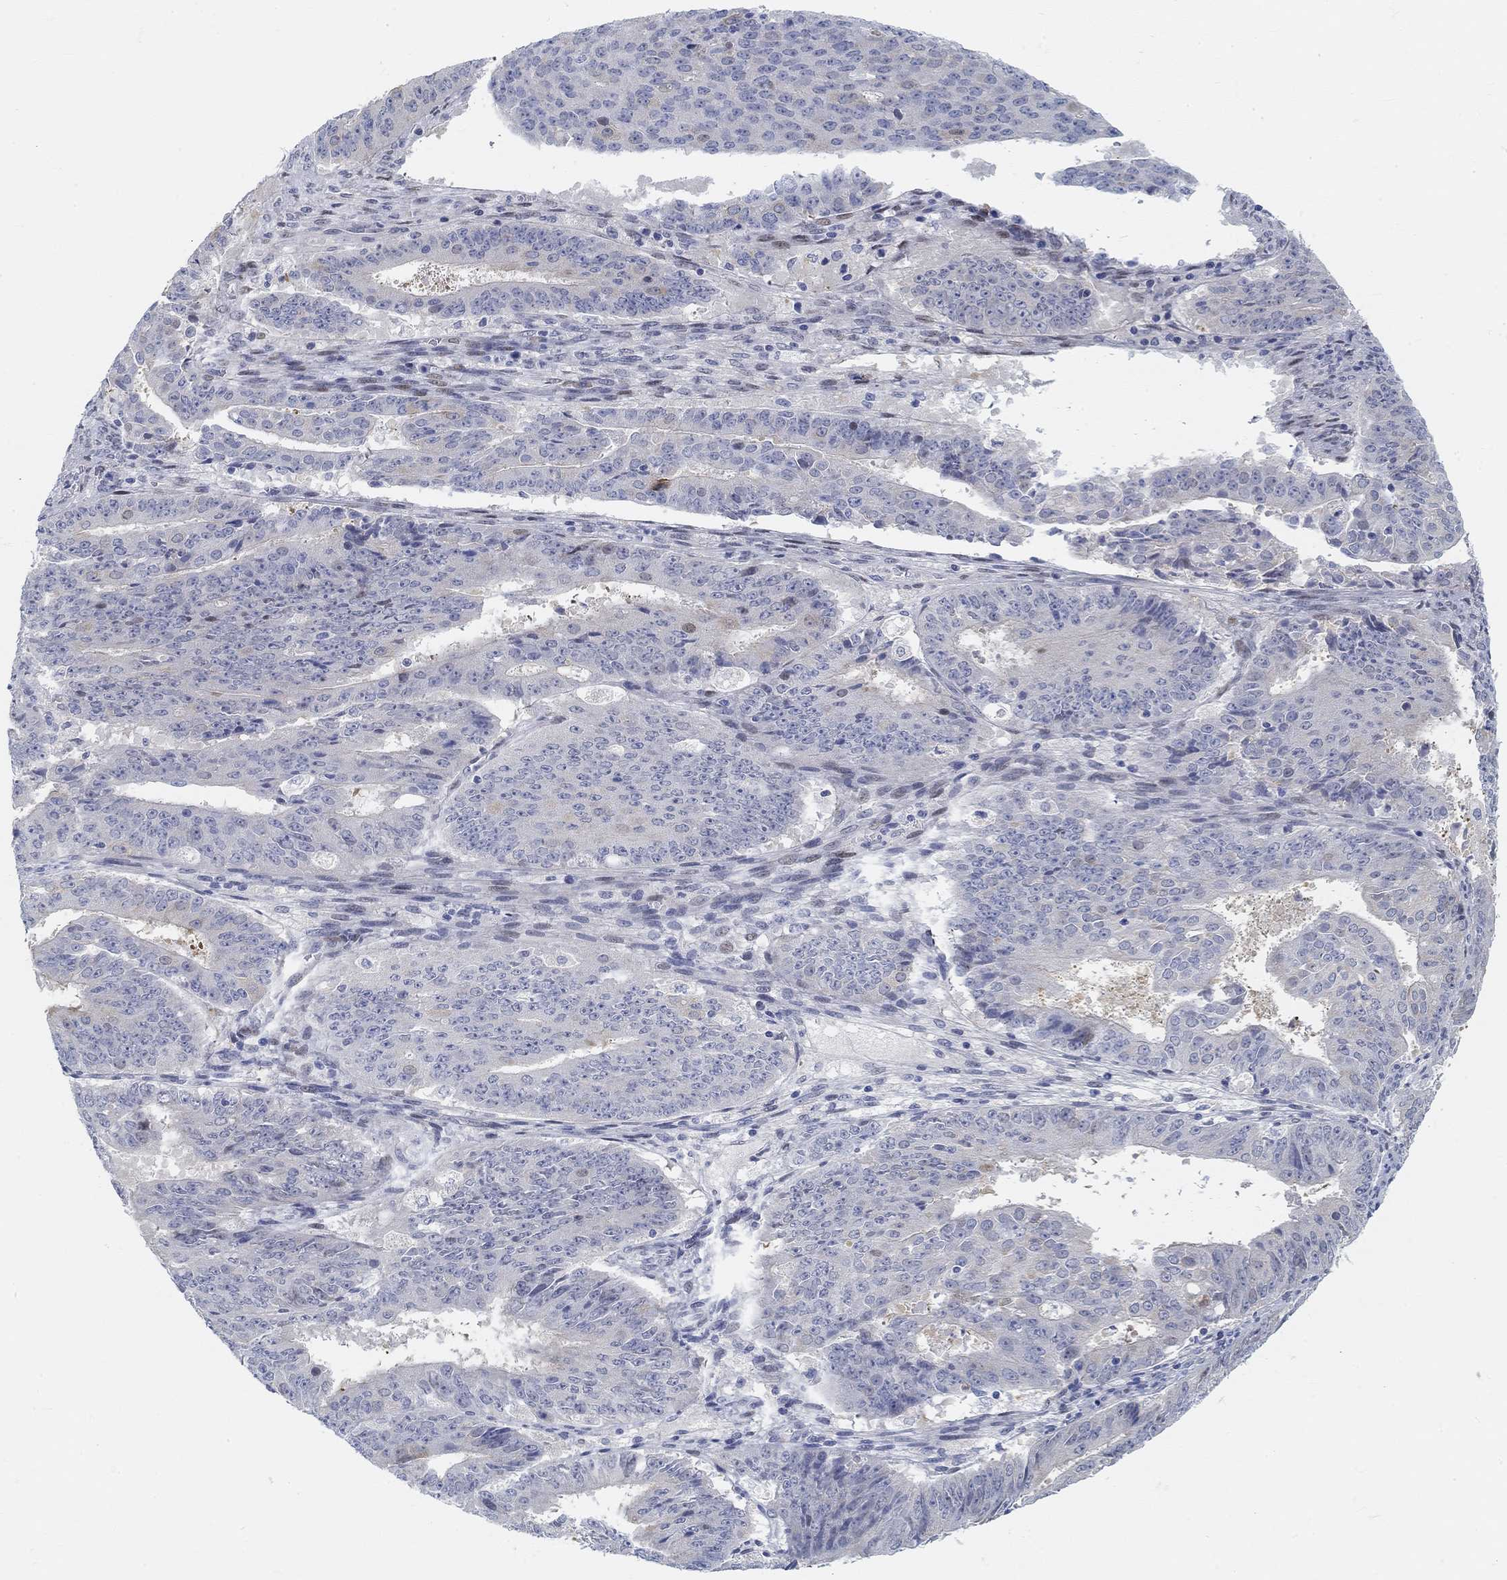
{"staining": {"intensity": "negative", "quantity": "none", "location": "none"}, "tissue": "ovarian cancer", "cell_type": "Tumor cells", "image_type": "cancer", "snomed": [{"axis": "morphology", "description": "Carcinoma, endometroid"}, {"axis": "topography", "description": "Ovary"}], "caption": "Tumor cells show no significant protein staining in ovarian endometroid carcinoma.", "gene": "SNTG2", "patient": {"sex": "female", "age": 42}}